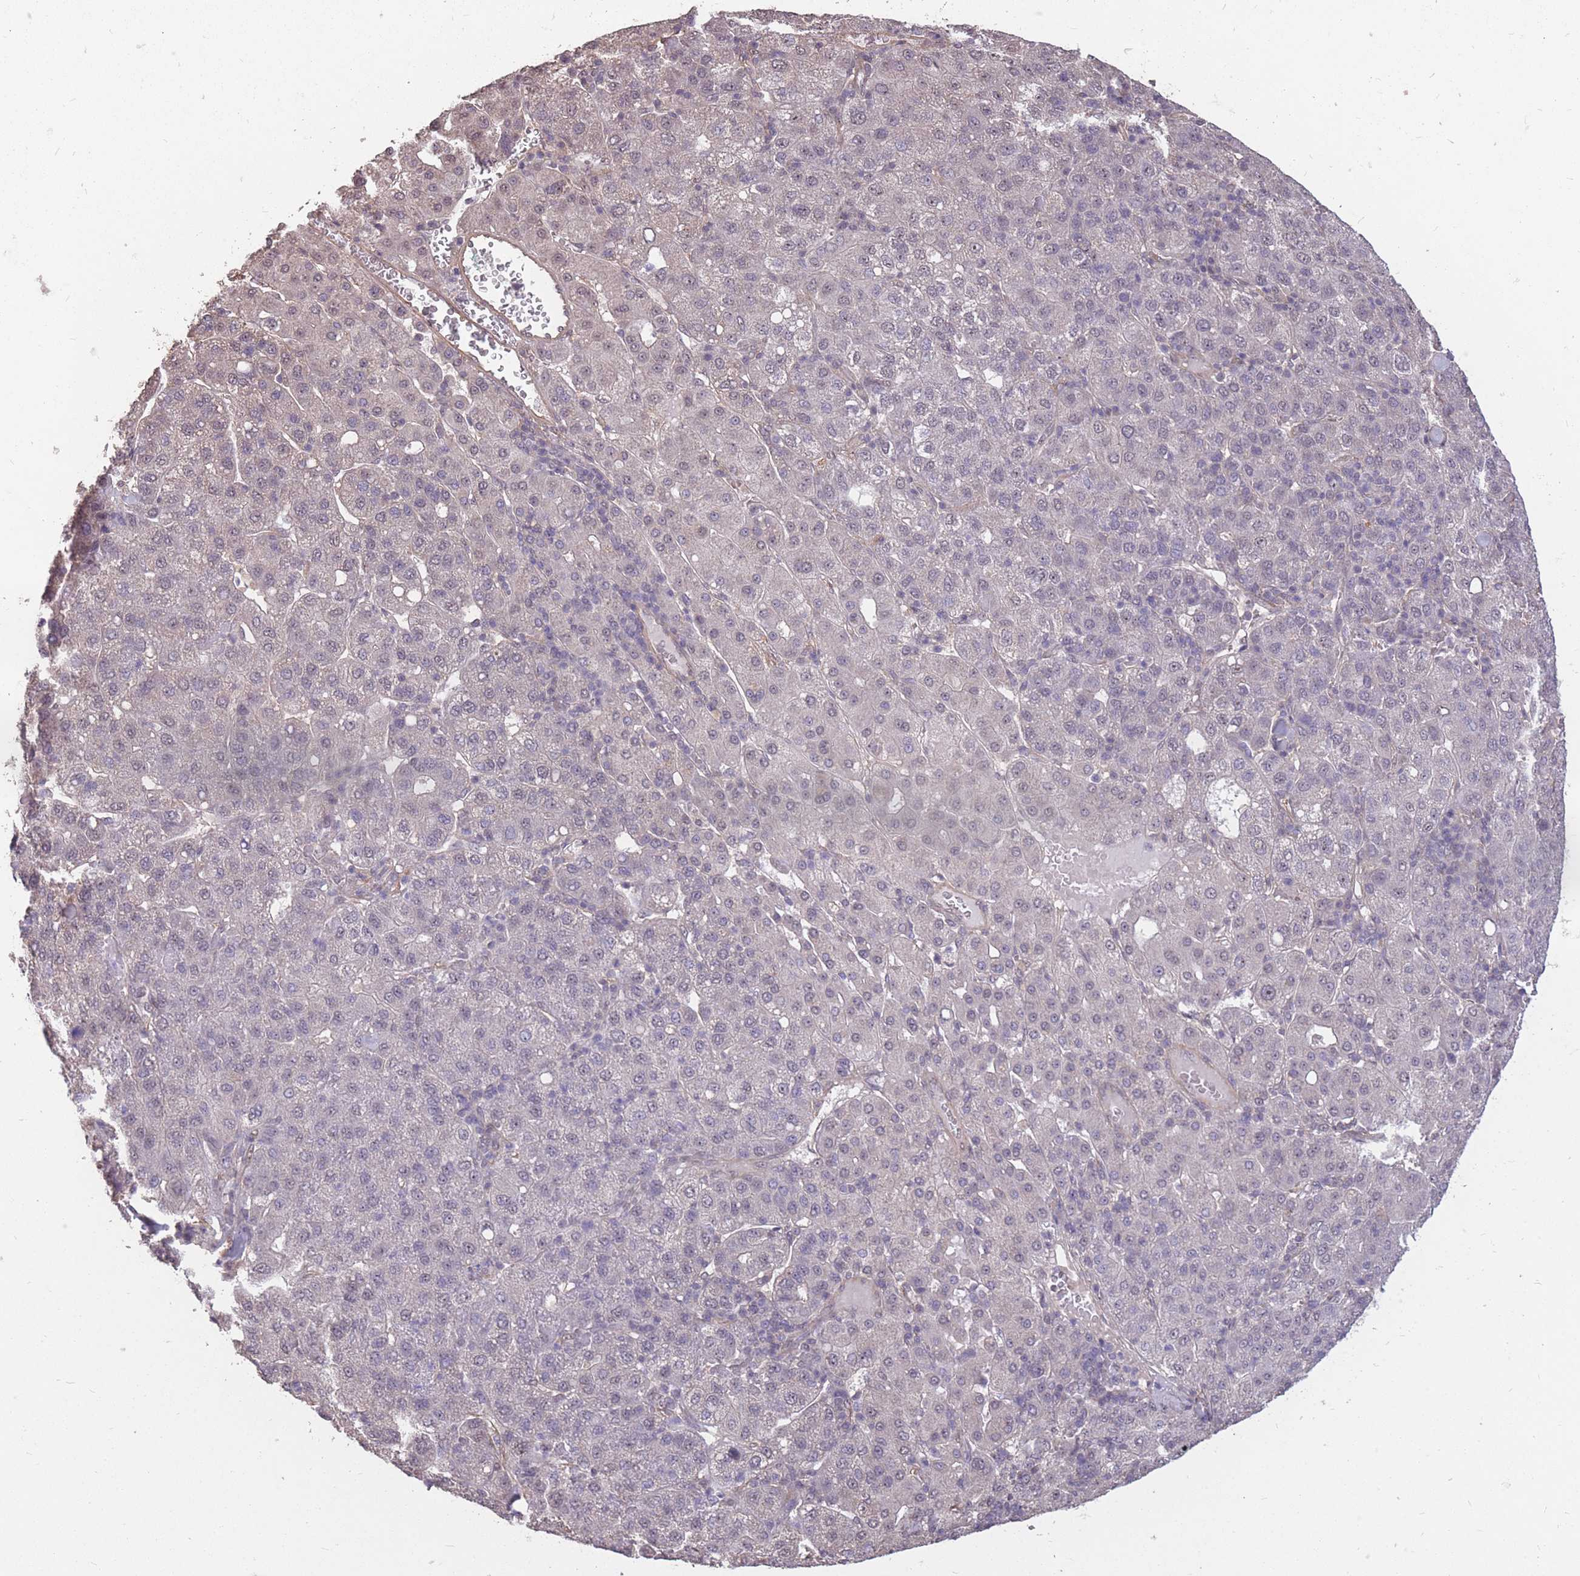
{"staining": {"intensity": "negative", "quantity": "none", "location": "none"}, "tissue": "liver cancer", "cell_type": "Tumor cells", "image_type": "cancer", "snomed": [{"axis": "morphology", "description": "Carcinoma, Hepatocellular, NOS"}, {"axis": "topography", "description": "Liver"}], "caption": "Protein analysis of liver hepatocellular carcinoma shows no significant positivity in tumor cells.", "gene": "DYNC1LI2", "patient": {"sex": "male", "age": 65}}